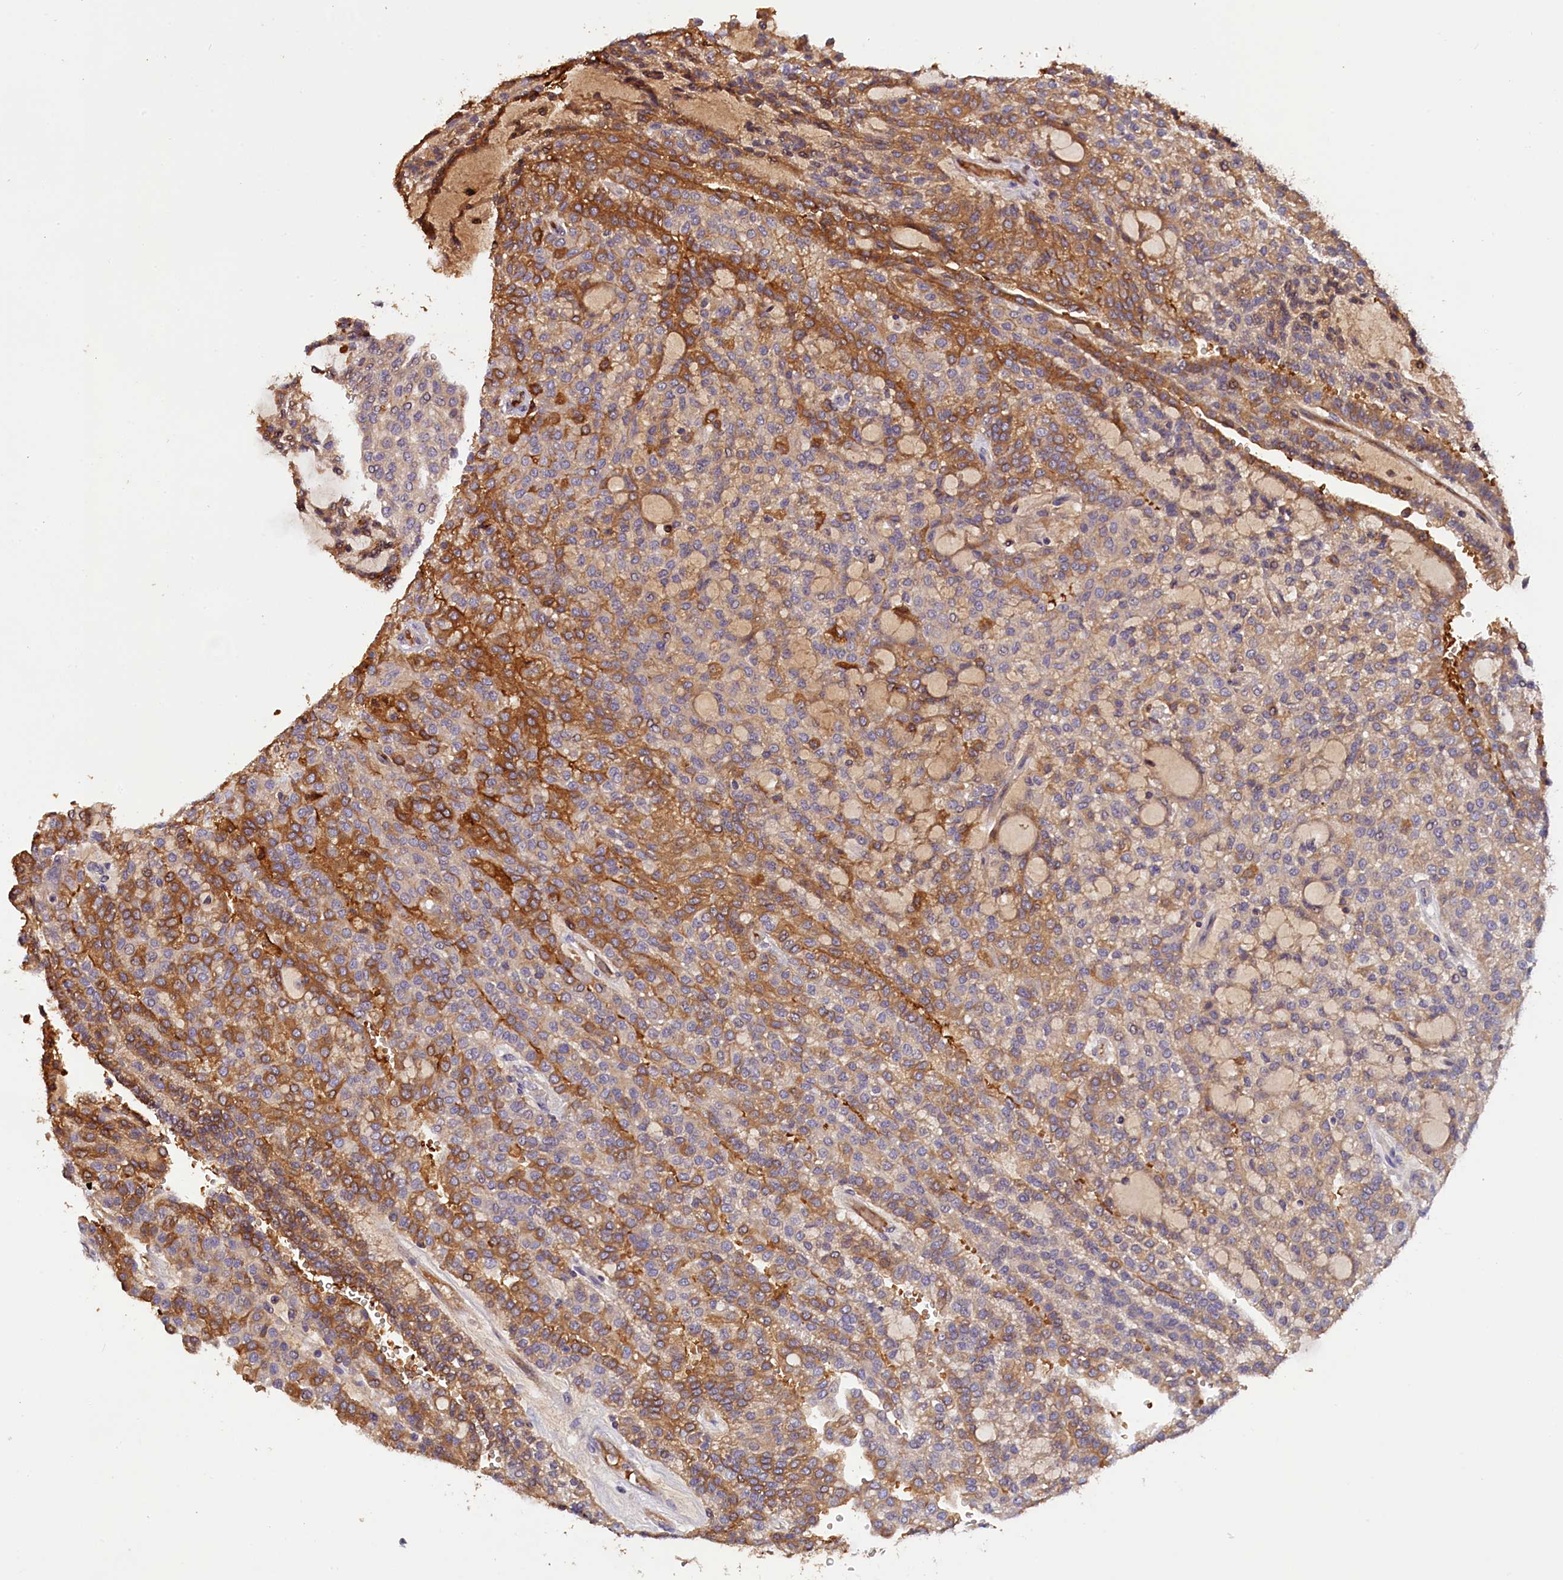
{"staining": {"intensity": "moderate", "quantity": "25%-75%", "location": "cytoplasmic/membranous"}, "tissue": "renal cancer", "cell_type": "Tumor cells", "image_type": "cancer", "snomed": [{"axis": "morphology", "description": "Adenocarcinoma, NOS"}, {"axis": "topography", "description": "Kidney"}], "caption": "Moderate cytoplasmic/membranous protein expression is identified in about 25%-75% of tumor cells in adenocarcinoma (renal).", "gene": "PHAF1", "patient": {"sex": "male", "age": 63}}